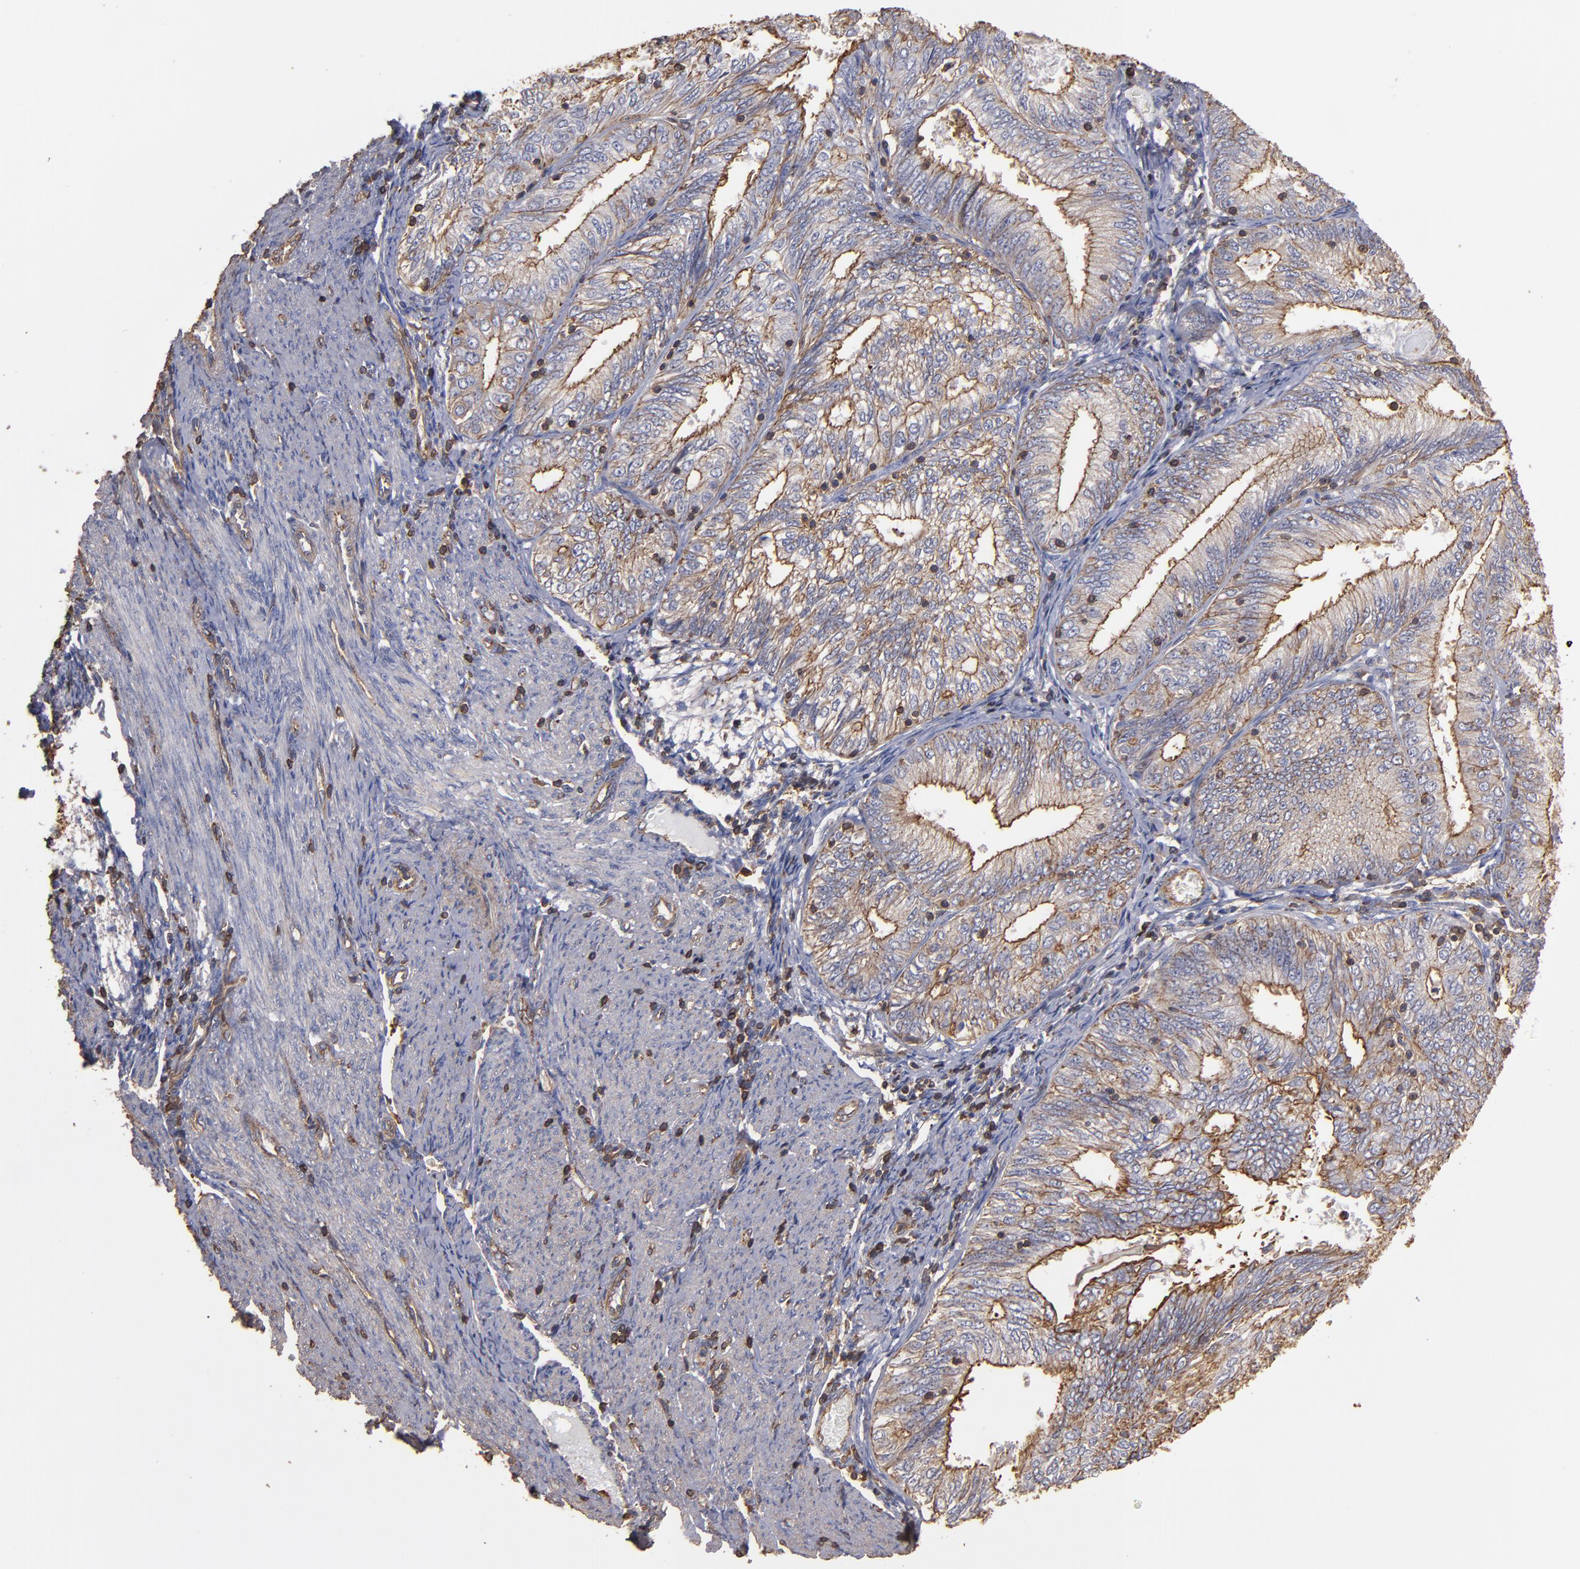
{"staining": {"intensity": "weak", "quantity": ">75%", "location": "cytoplasmic/membranous"}, "tissue": "endometrial cancer", "cell_type": "Tumor cells", "image_type": "cancer", "snomed": [{"axis": "morphology", "description": "Adenocarcinoma, NOS"}, {"axis": "topography", "description": "Endometrium"}], "caption": "This photomicrograph shows adenocarcinoma (endometrial) stained with immunohistochemistry to label a protein in brown. The cytoplasmic/membranous of tumor cells show weak positivity for the protein. Nuclei are counter-stained blue.", "gene": "ACTN4", "patient": {"sex": "female", "age": 69}}